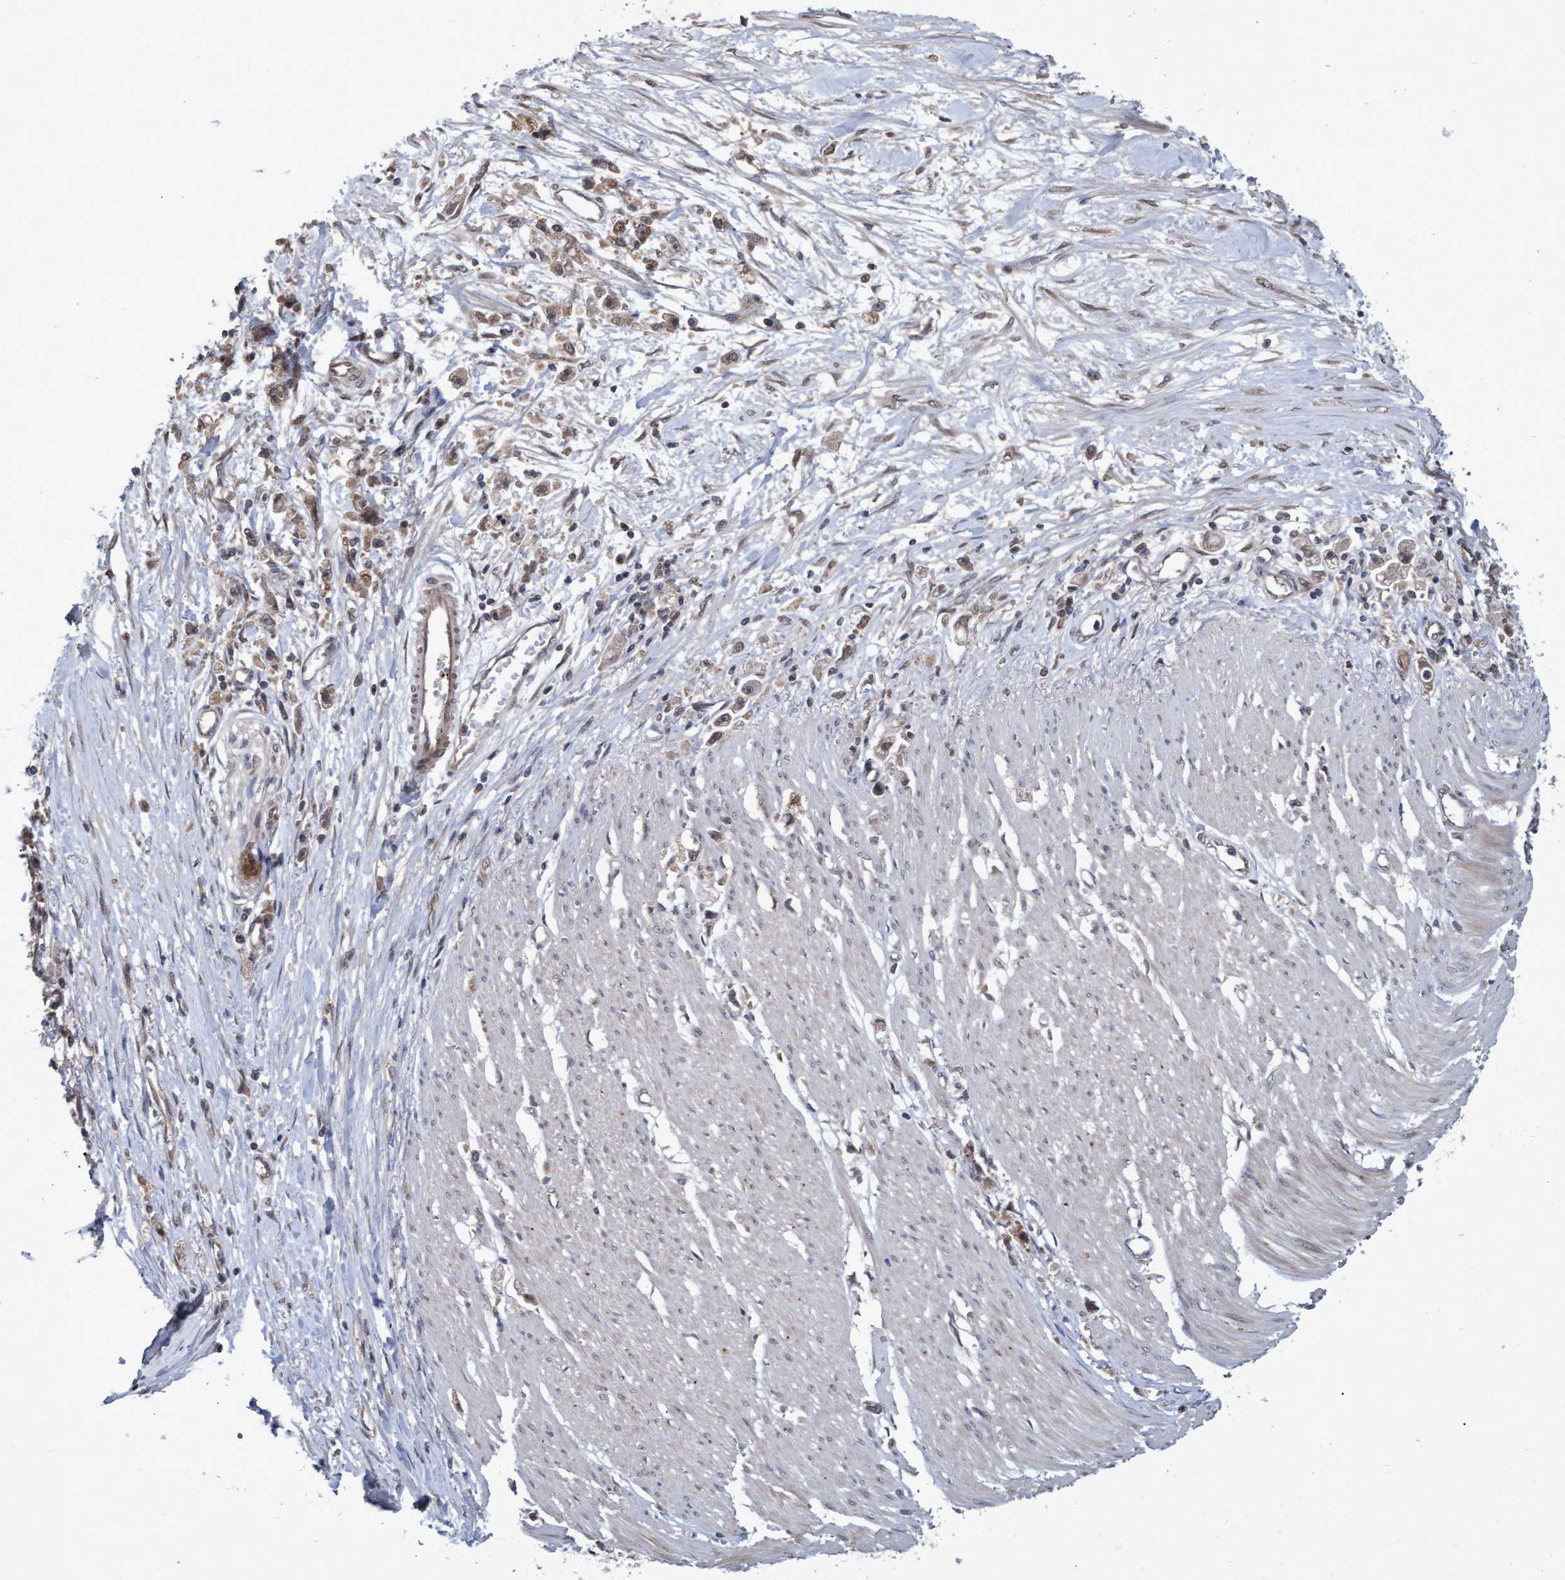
{"staining": {"intensity": "weak", "quantity": "25%-75%", "location": "cytoplasmic/membranous,nuclear"}, "tissue": "stomach cancer", "cell_type": "Tumor cells", "image_type": "cancer", "snomed": [{"axis": "morphology", "description": "Adenocarcinoma, NOS"}, {"axis": "topography", "description": "Stomach"}], "caption": "About 25%-75% of tumor cells in adenocarcinoma (stomach) reveal weak cytoplasmic/membranous and nuclear protein staining as visualized by brown immunohistochemical staining.", "gene": "PSMB6", "patient": {"sex": "female", "age": 59}}